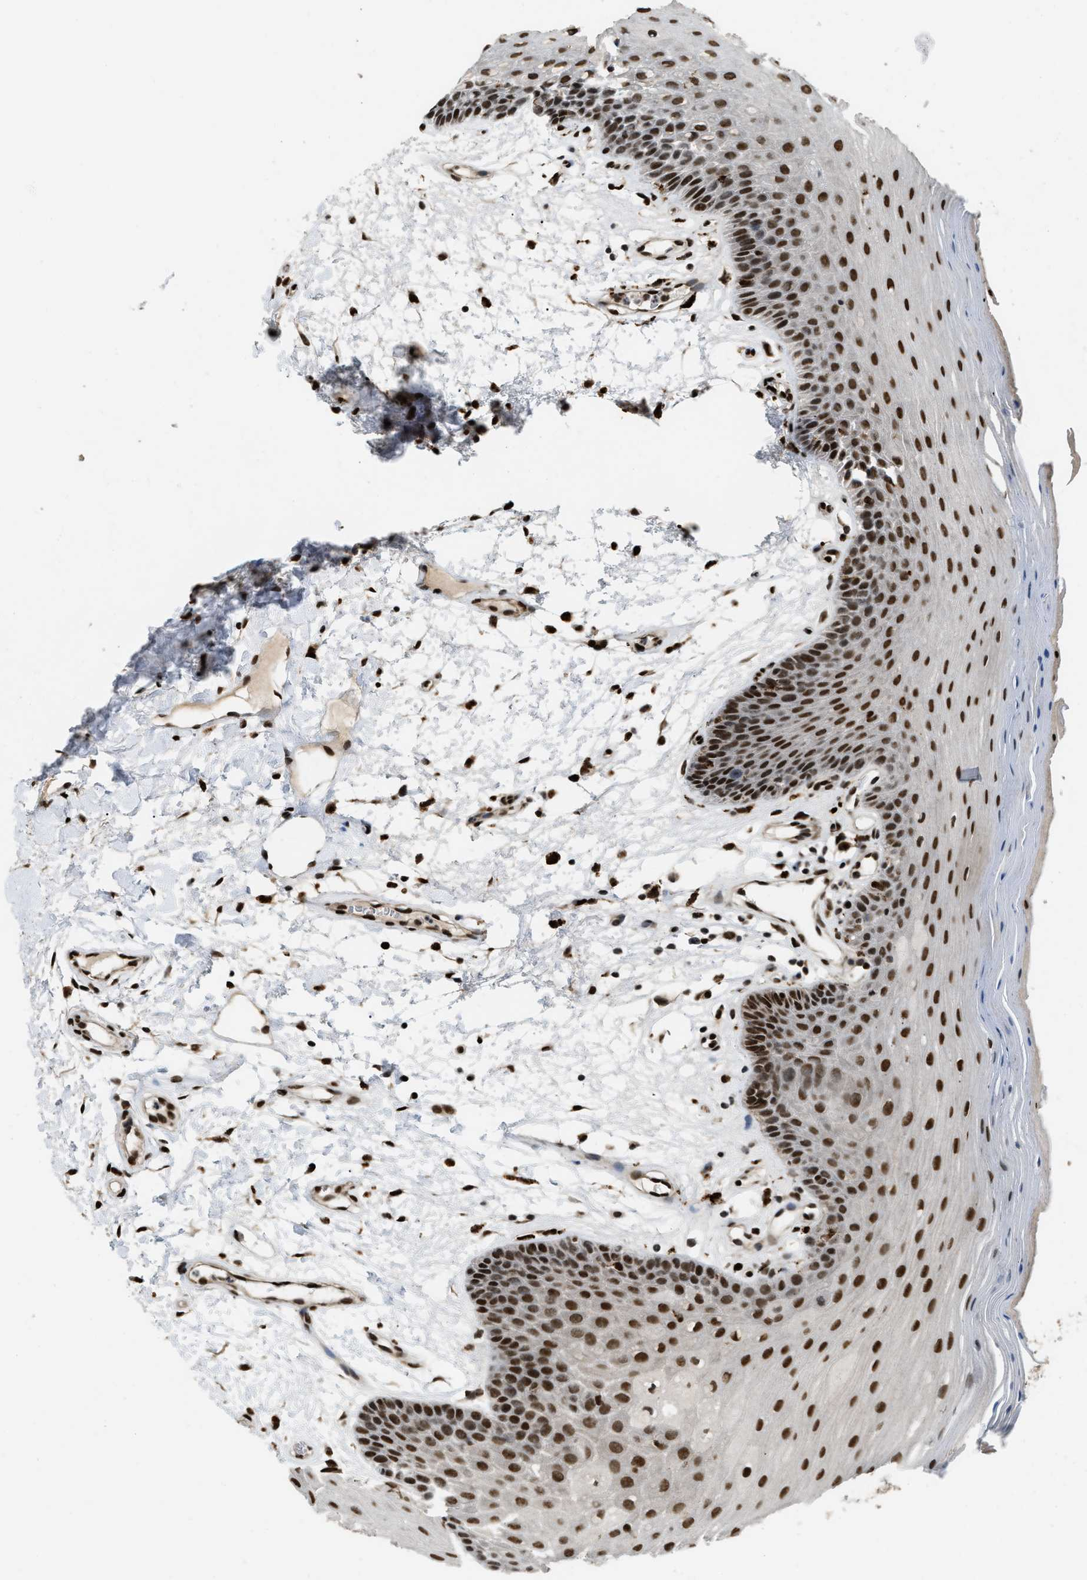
{"staining": {"intensity": "strong", "quantity": ">75%", "location": "nuclear"}, "tissue": "oral mucosa", "cell_type": "Squamous epithelial cells", "image_type": "normal", "snomed": [{"axis": "morphology", "description": "Normal tissue, NOS"}, {"axis": "morphology", "description": "Squamous cell carcinoma, NOS"}, {"axis": "topography", "description": "Oral tissue"}, {"axis": "topography", "description": "Head-Neck"}], "caption": "High-power microscopy captured an IHC micrograph of benign oral mucosa, revealing strong nuclear expression in approximately >75% of squamous epithelial cells. (Stains: DAB (3,3'-diaminobenzidine) in brown, nuclei in blue, Microscopy: brightfield microscopy at high magnification).", "gene": "NUMA1", "patient": {"sex": "male", "age": 71}}